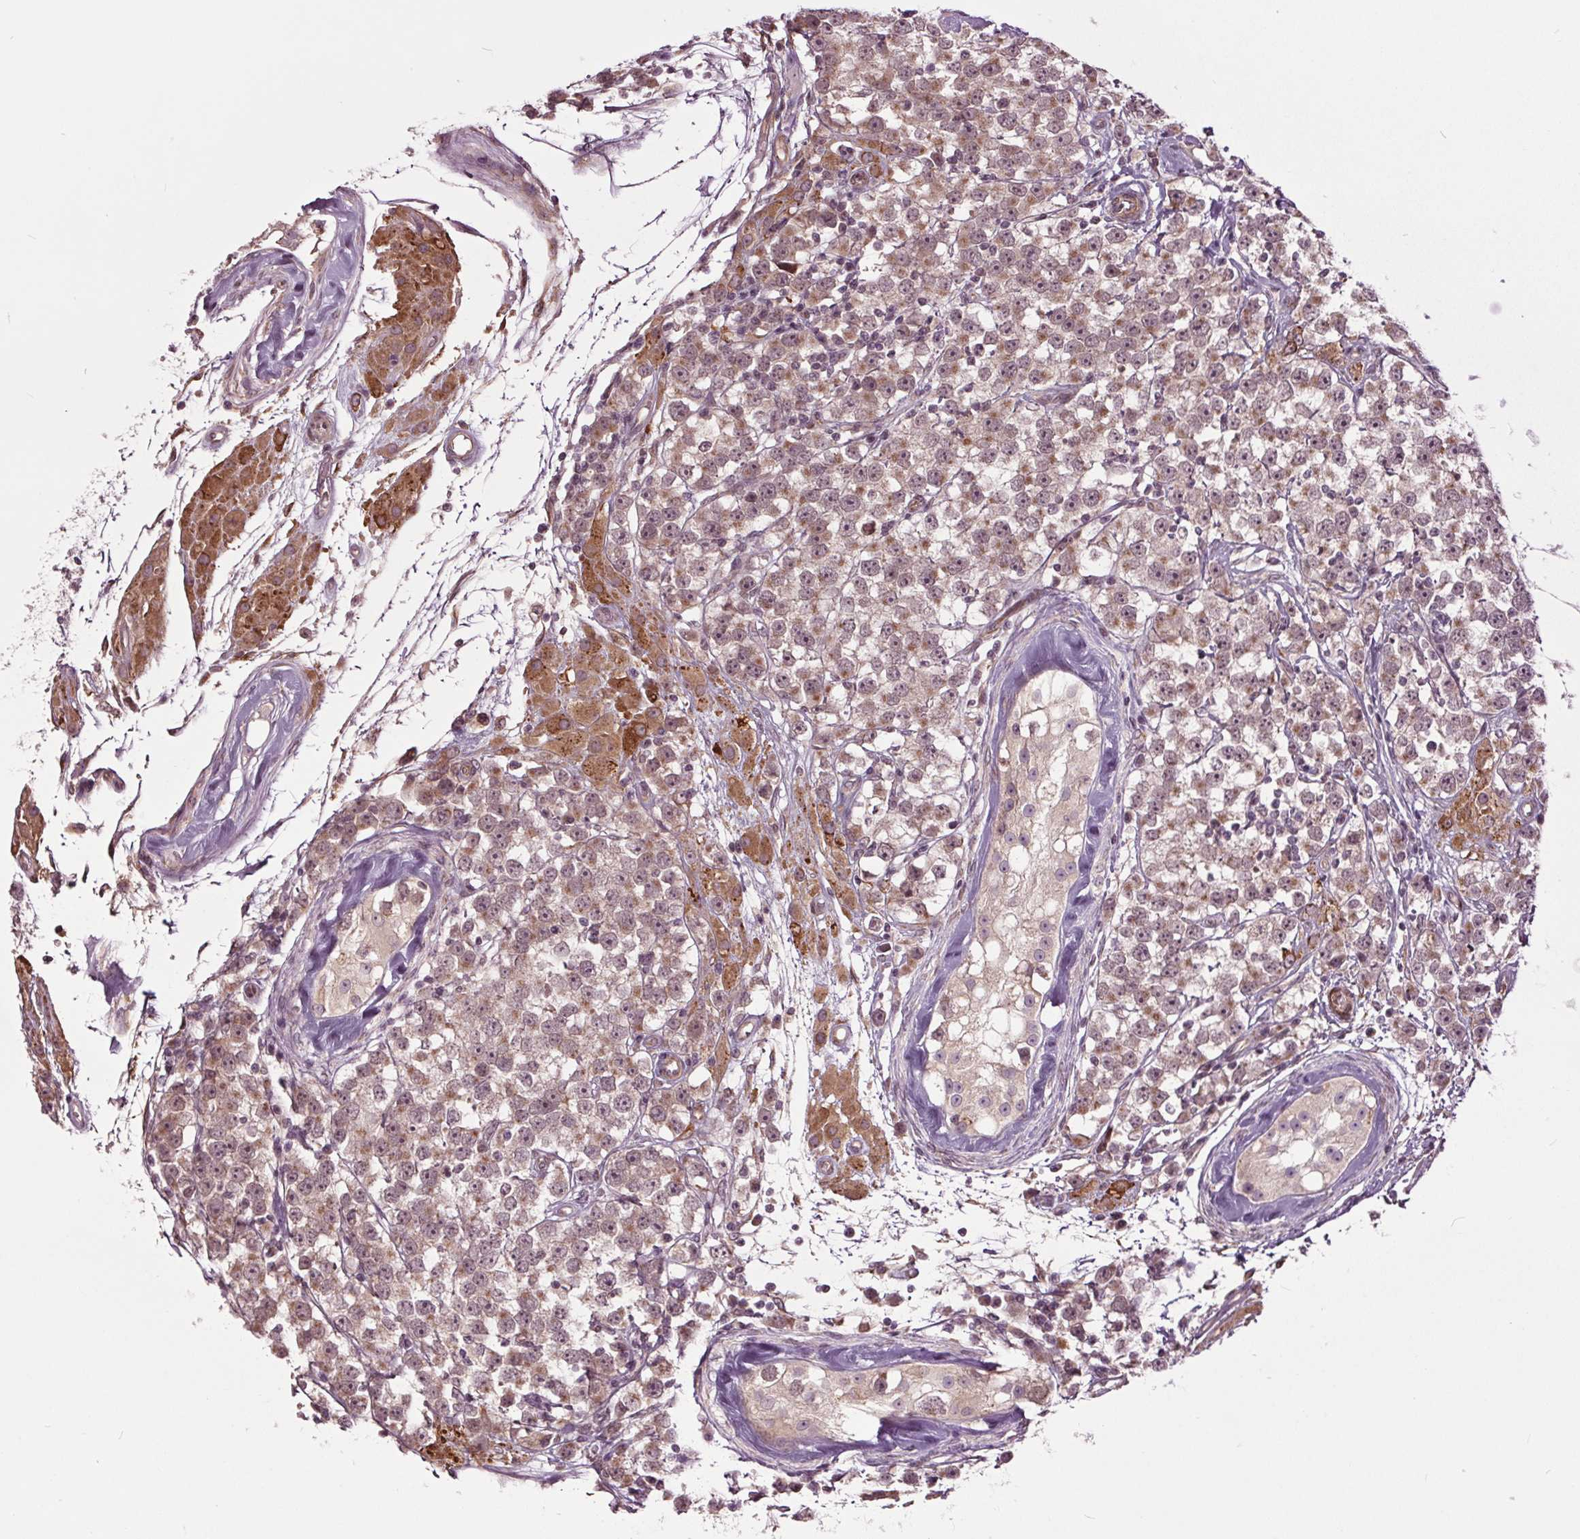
{"staining": {"intensity": "weak", "quantity": "25%-75%", "location": "cytoplasmic/membranous,nuclear"}, "tissue": "testis cancer", "cell_type": "Tumor cells", "image_type": "cancer", "snomed": [{"axis": "morphology", "description": "Seminoma, NOS"}, {"axis": "topography", "description": "Testis"}], "caption": "Brown immunohistochemical staining in human seminoma (testis) exhibits weak cytoplasmic/membranous and nuclear staining in approximately 25%-75% of tumor cells.", "gene": "HAUS5", "patient": {"sex": "male", "age": 34}}